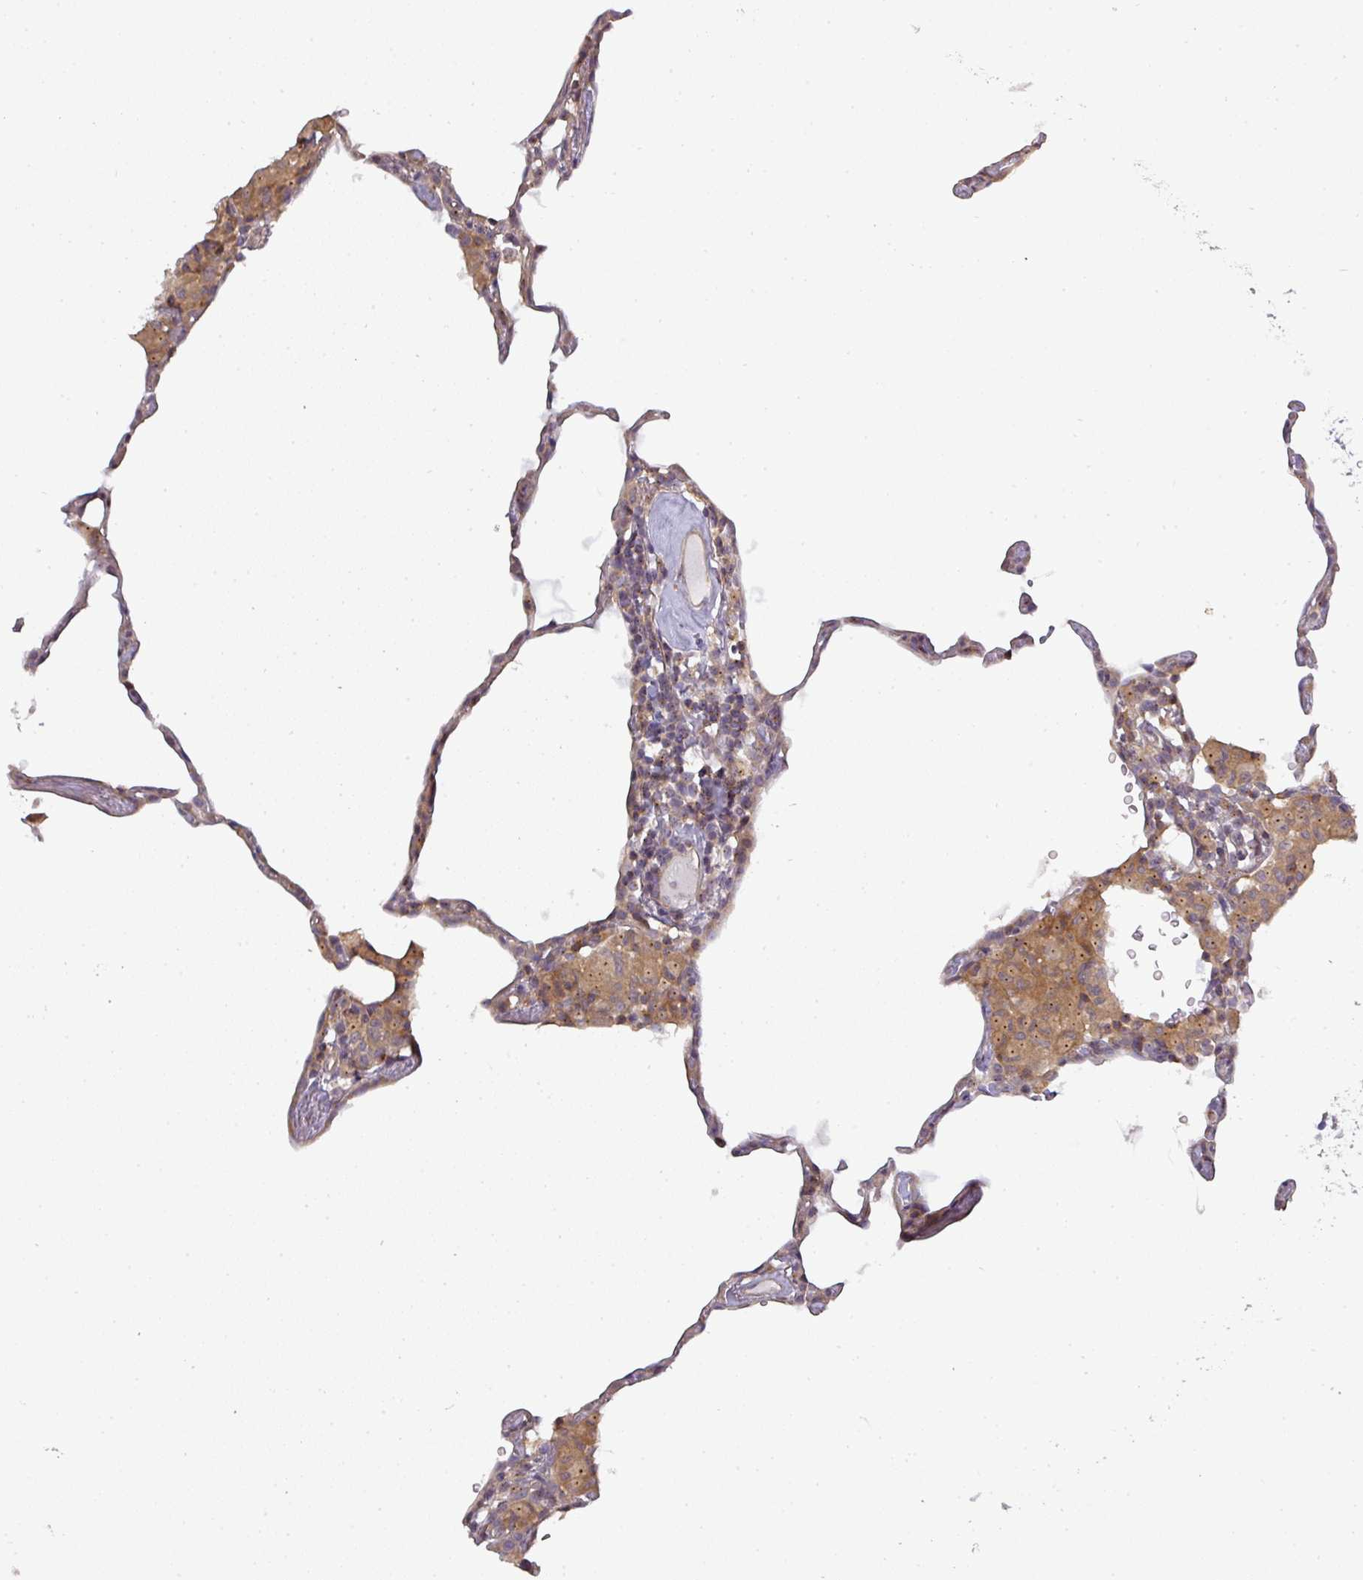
{"staining": {"intensity": "negative", "quantity": "none", "location": "none"}, "tissue": "lung", "cell_type": "Alveolar cells", "image_type": "normal", "snomed": [{"axis": "morphology", "description": "Normal tissue, NOS"}, {"axis": "topography", "description": "Lung"}], "caption": "Immunohistochemical staining of benign human lung reveals no significant staining in alveolar cells.", "gene": "NIN", "patient": {"sex": "female", "age": 57}}